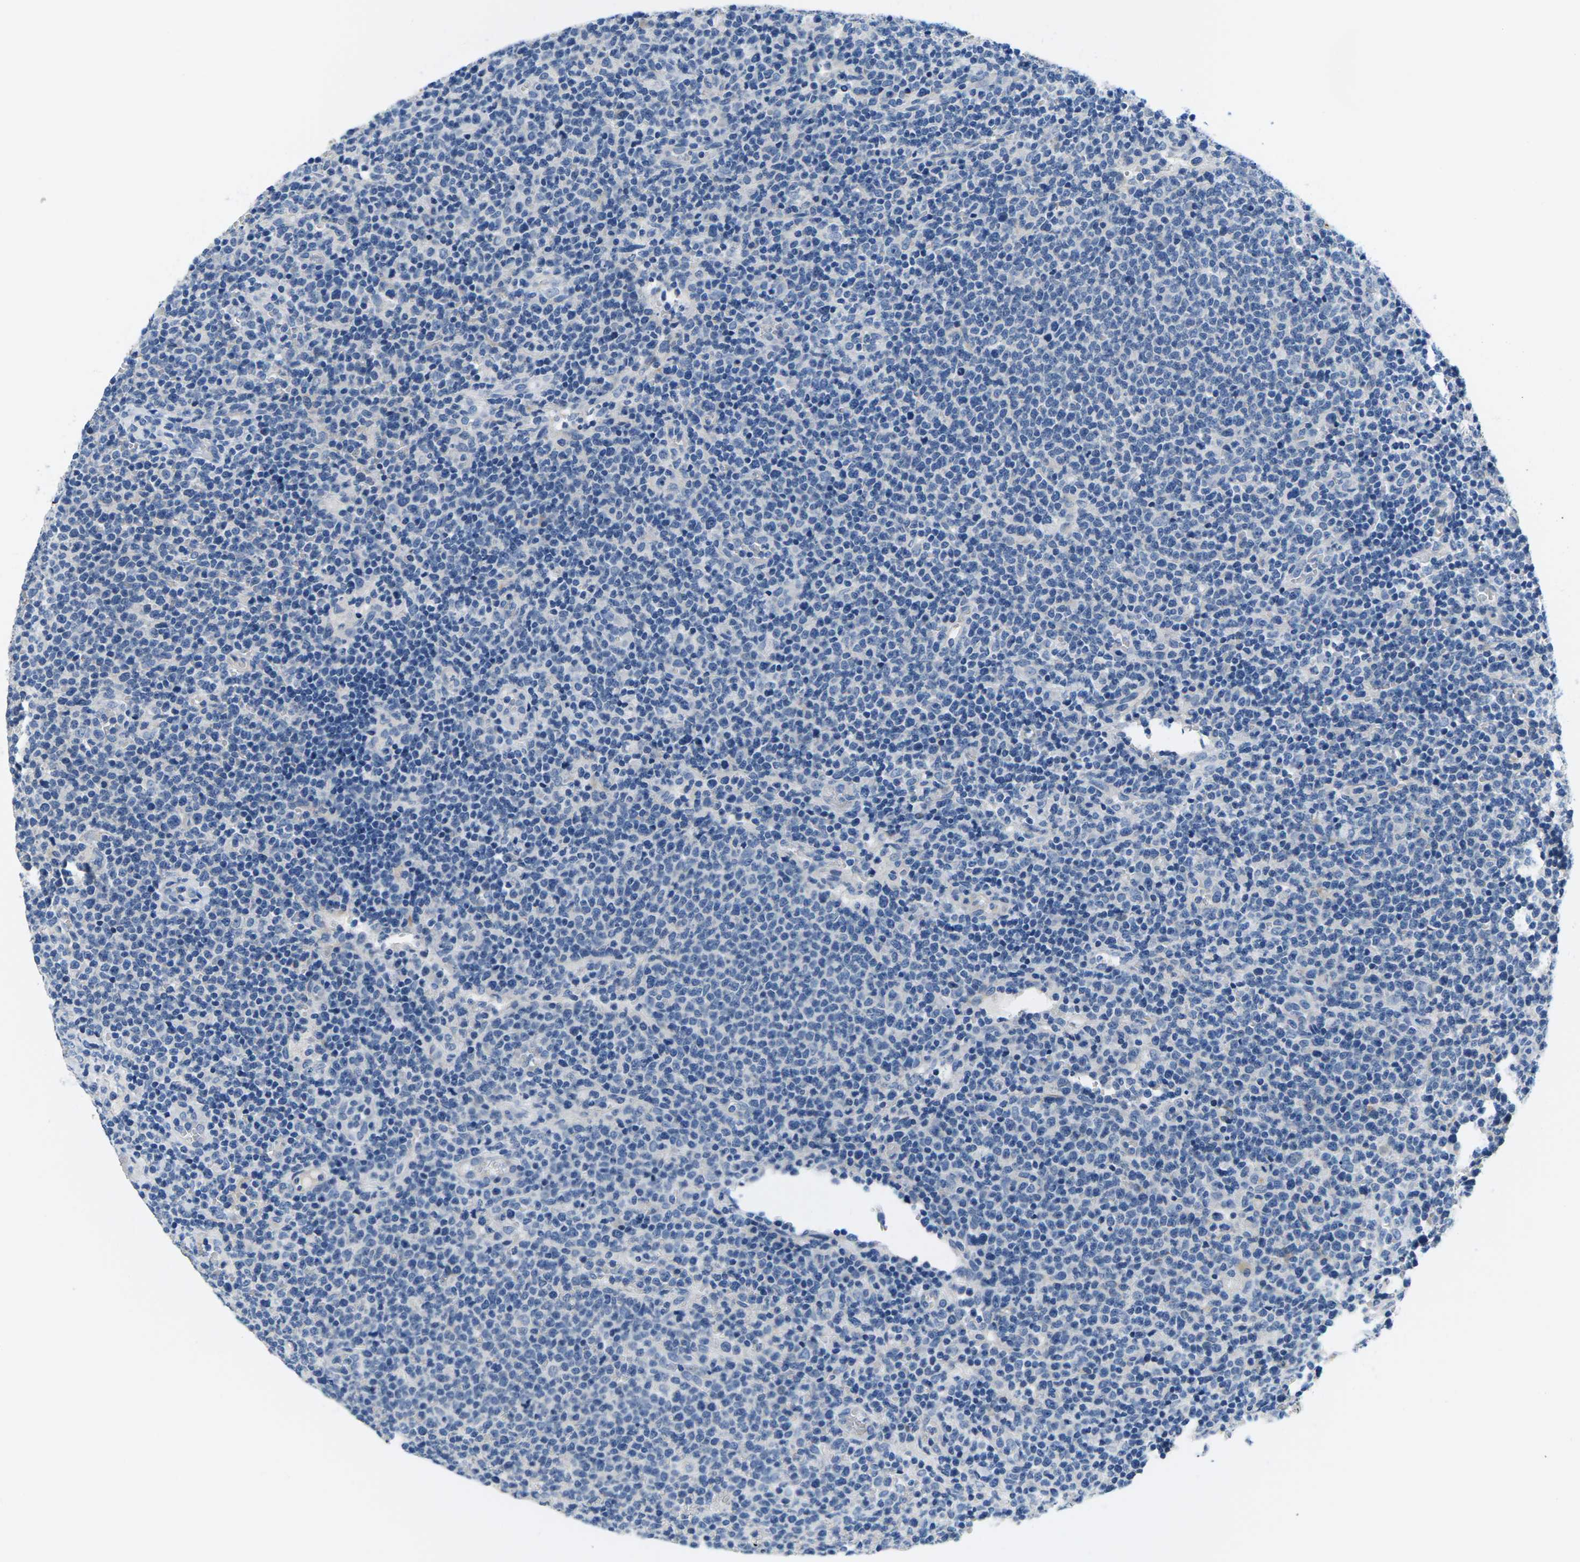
{"staining": {"intensity": "negative", "quantity": "none", "location": "none"}, "tissue": "lymphoma", "cell_type": "Tumor cells", "image_type": "cancer", "snomed": [{"axis": "morphology", "description": "Malignant lymphoma, non-Hodgkin's type, High grade"}, {"axis": "topography", "description": "Lymph node"}], "caption": "DAB (3,3'-diaminobenzidine) immunohistochemical staining of high-grade malignant lymphoma, non-Hodgkin's type reveals no significant expression in tumor cells.", "gene": "TSPAN2", "patient": {"sex": "male", "age": 61}}